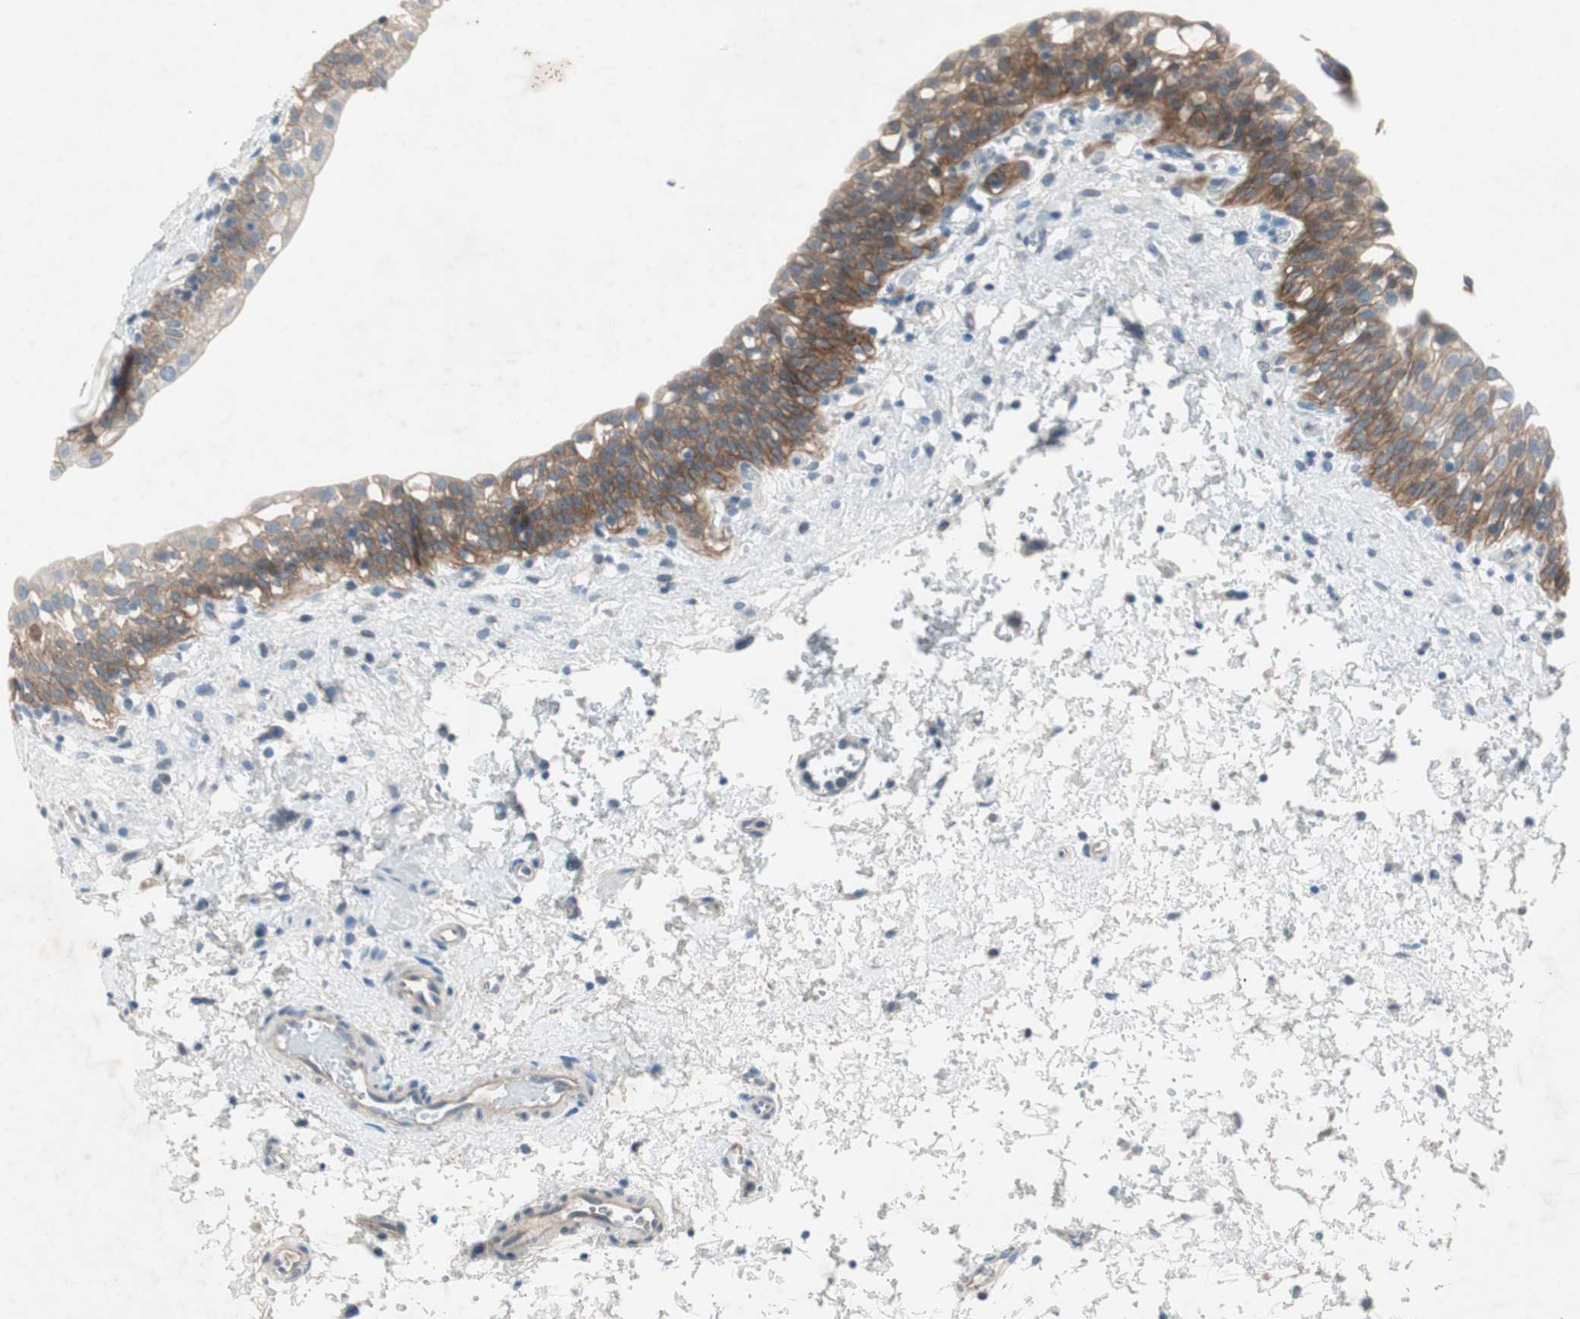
{"staining": {"intensity": "moderate", "quantity": ">75%", "location": "cytoplasmic/membranous"}, "tissue": "urinary bladder", "cell_type": "Urothelial cells", "image_type": "normal", "snomed": [{"axis": "morphology", "description": "Normal tissue, NOS"}, {"axis": "topography", "description": "Urinary bladder"}], "caption": "Protein expression analysis of normal urinary bladder reveals moderate cytoplasmic/membranous expression in approximately >75% of urothelial cells. The staining is performed using DAB brown chromogen to label protein expression. The nuclei are counter-stained blue using hematoxylin.", "gene": "PRRG4", "patient": {"sex": "male", "age": 55}}